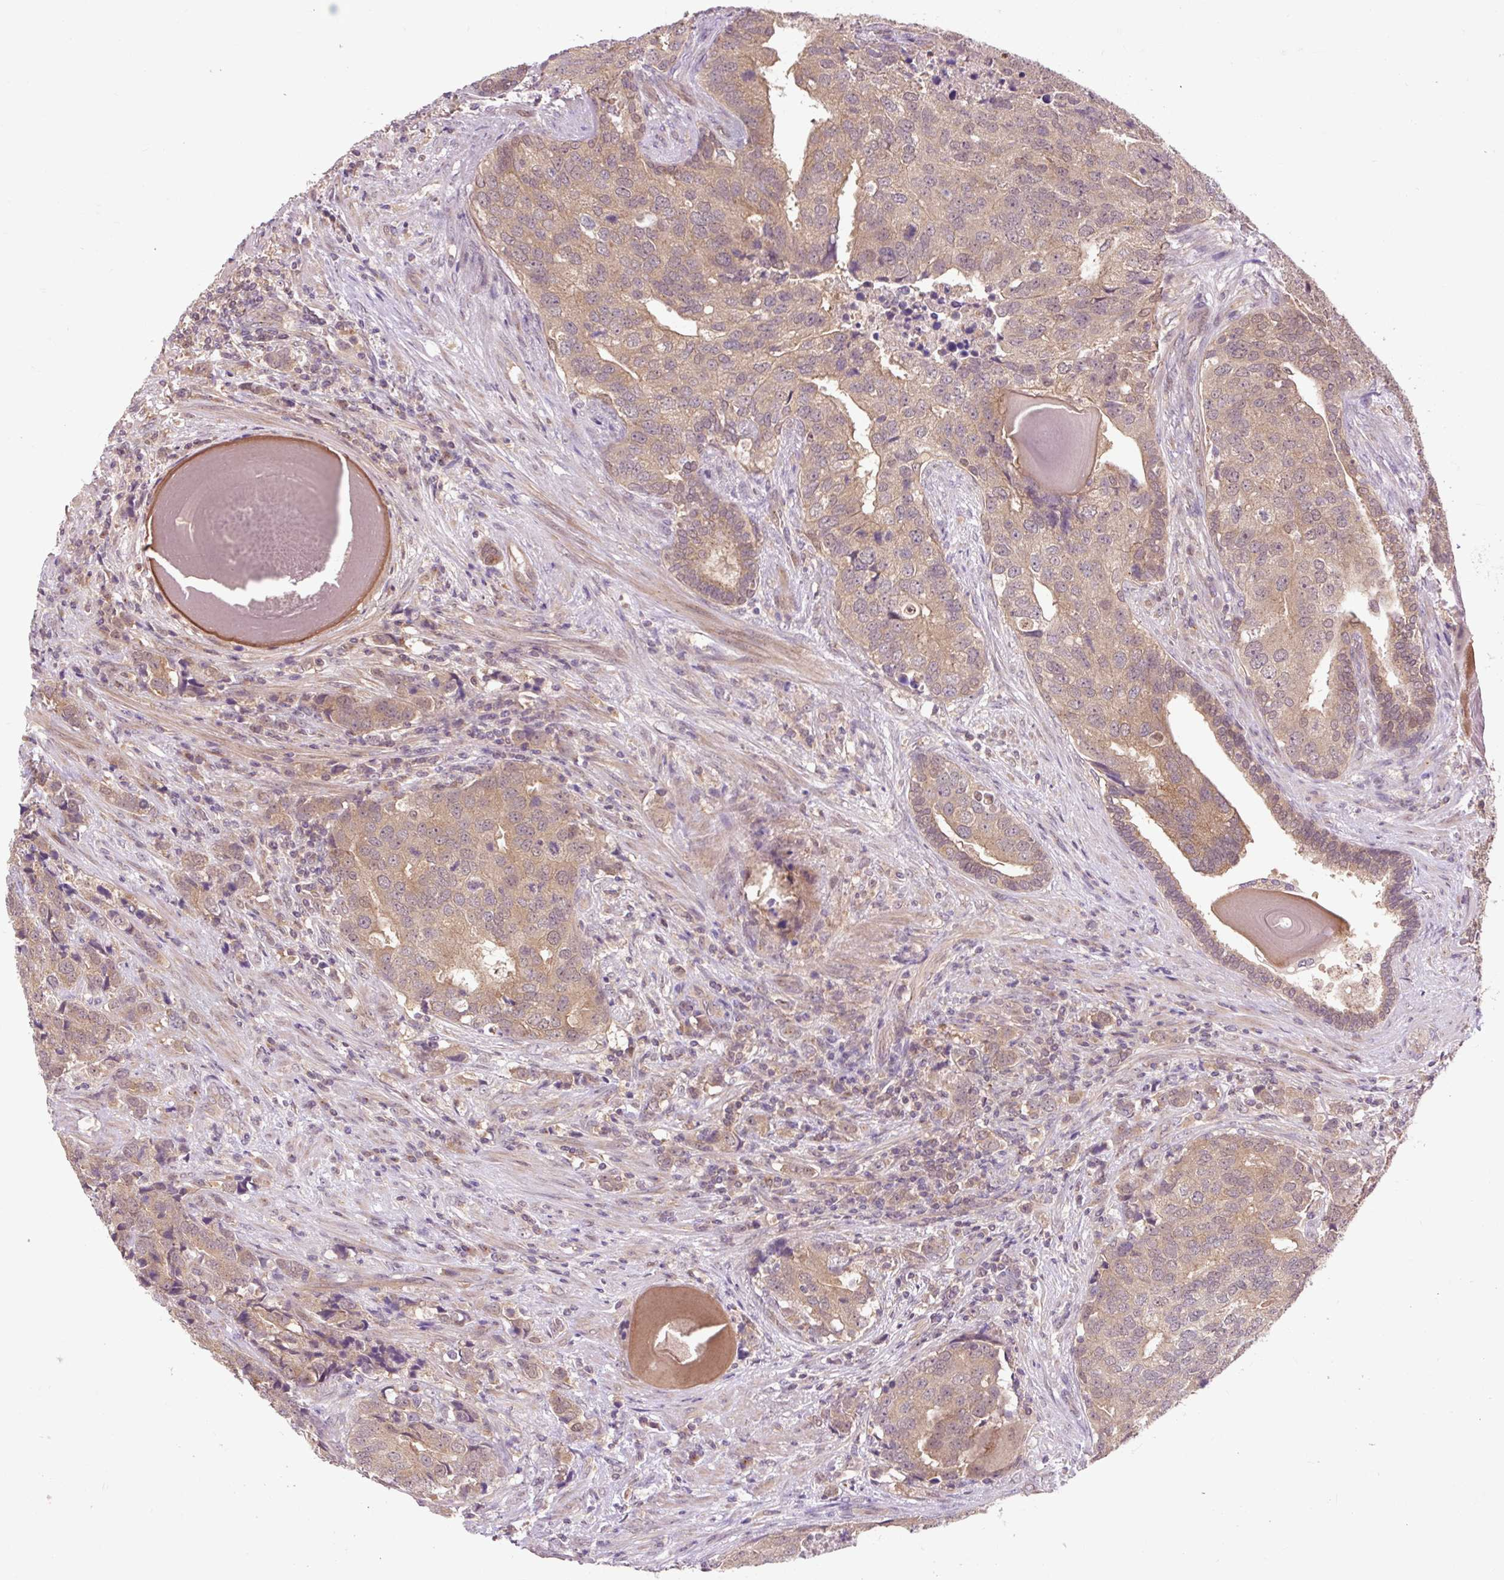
{"staining": {"intensity": "weak", "quantity": ">75%", "location": "cytoplasmic/membranous"}, "tissue": "prostate cancer", "cell_type": "Tumor cells", "image_type": "cancer", "snomed": [{"axis": "morphology", "description": "Adenocarcinoma, High grade"}, {"axis": "topography", "description": "Prostate"}], "caption": "A high-resolution histopathology image shows immunohistochemistry staining of prostate high-grade adenocarcinoma, which displays weak cytoplasmic/membranous expression in approximately >75% of tumor cells.", "gene": "MMS19", "patient": {"sex": "male", "age": 68}}